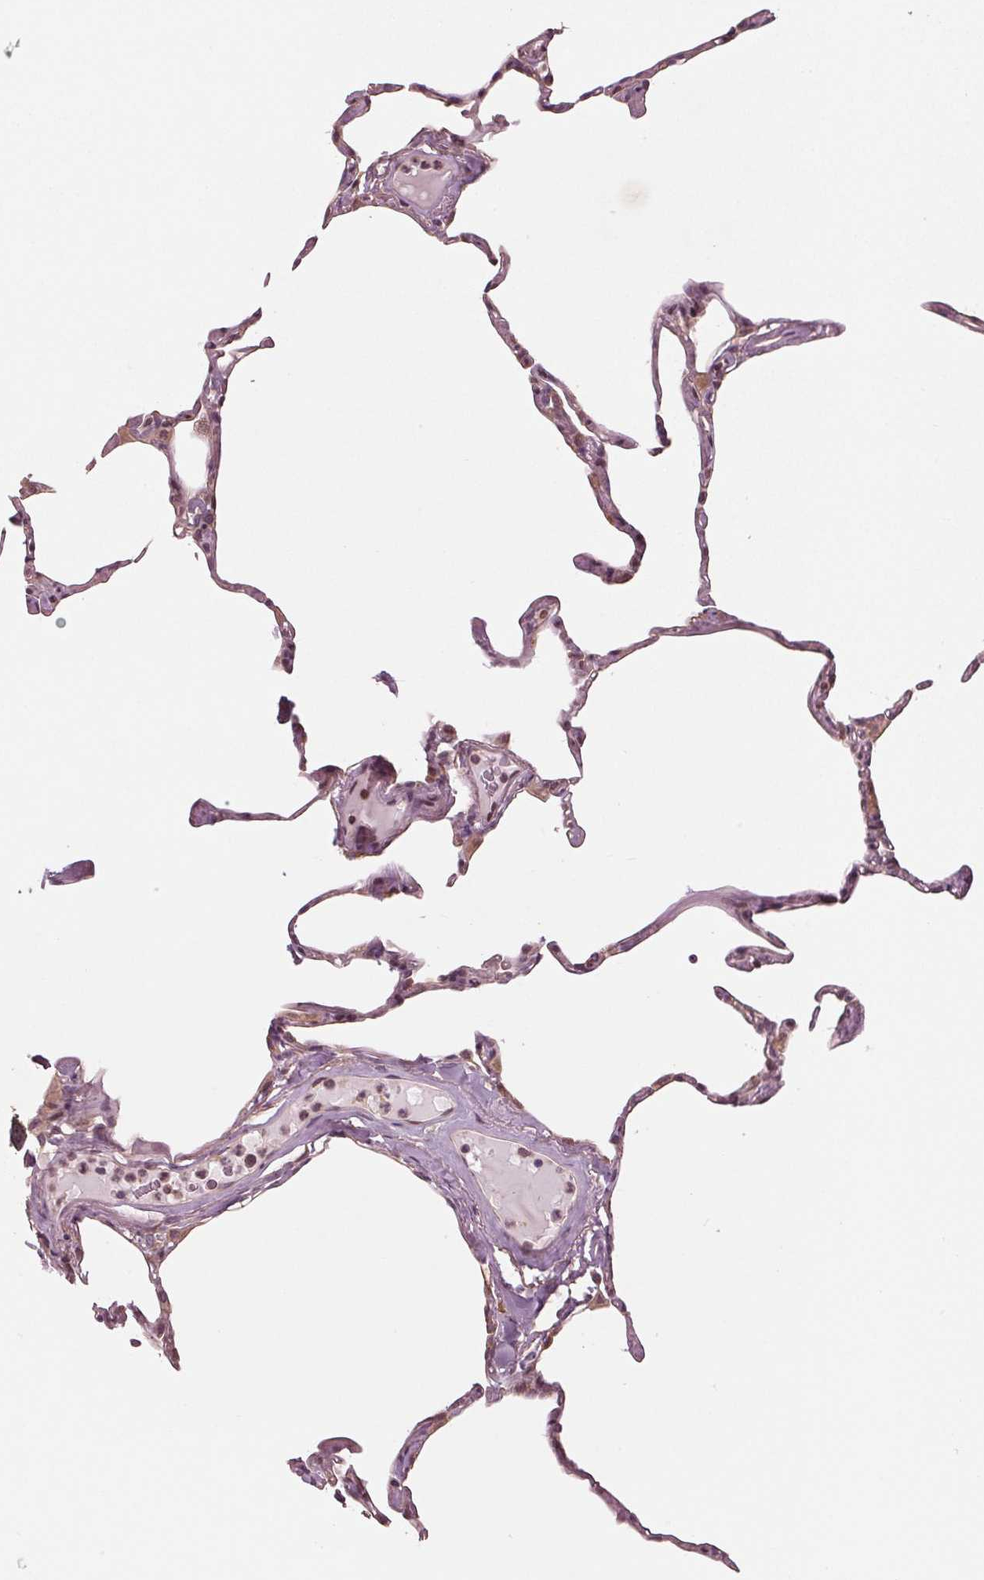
{"staining": {"intensity": "moderate", "quantity": "<25%", "location": "cytoplasmic/membranous,nuclear"}, "tissue": "lung", "cell_type": "Alveolar cells", "image_type": "normal", "snomed": [{"axis": "morphology", "description": "Normal tissue, NOS"}, {"axis": "topography", "description": "Lung"}], "caption": "Immunohistochemical staining of normal lung shows <25% levels of moderate cytoplasmic/membranous,nuclear protein staining in approximately <25% of alveolar cells.", "gene": "CMIP", "patient": {"sex": "male", "age": 65}}